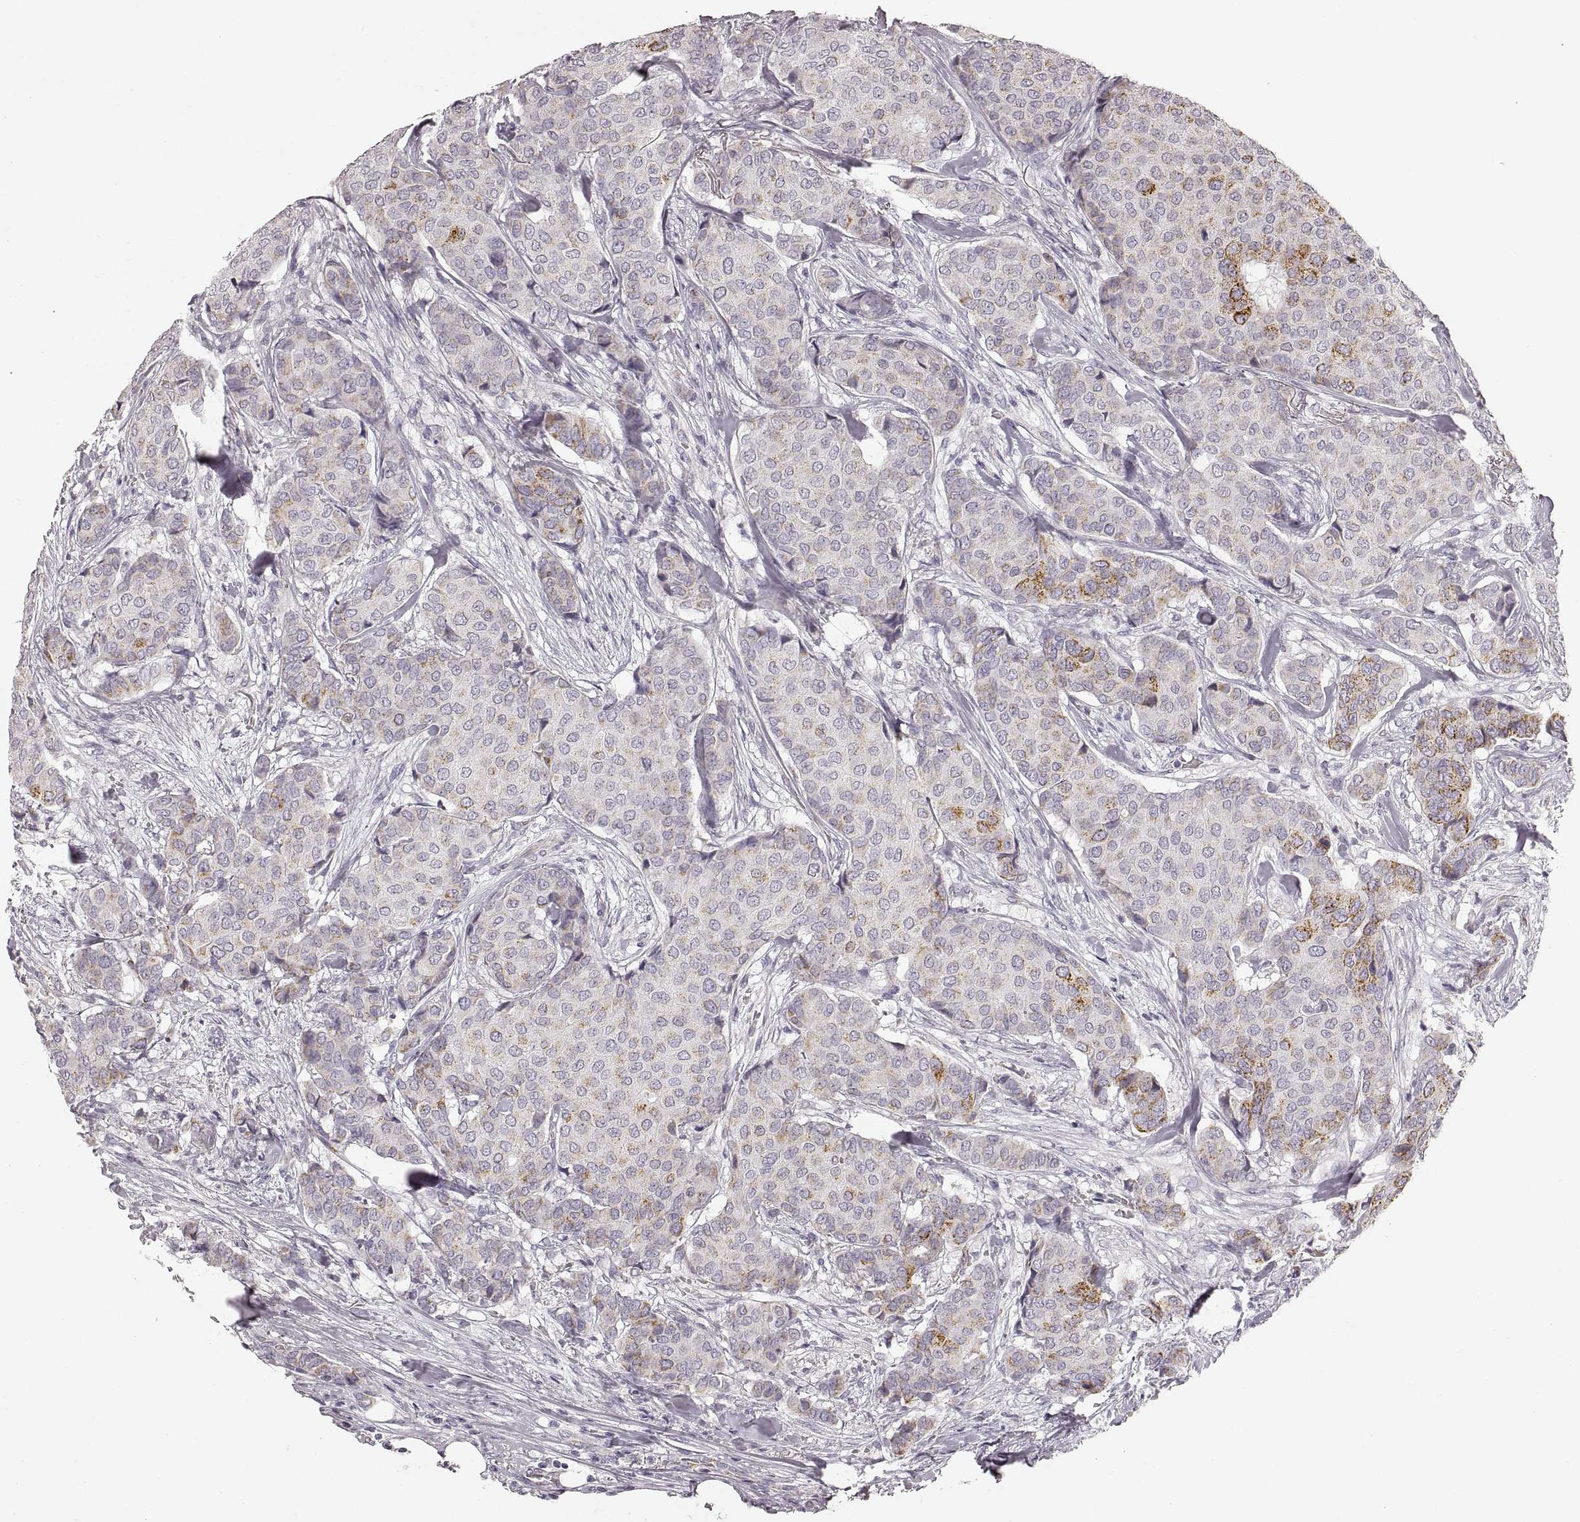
{"staining": {"intensity": "moderate", "quantity": "<25%", "location": "cytoplasmic/membranous"}, "tissue": "breast cancer", "cell_type": "Tumor cells", "image_type": "cancer", "snomed": [{"axis": "morphology", "description": "Duct carcinoma"}, {"axis": "topography", "description": "Breast"}], "caption": "High-magnification brightfield microscopy of breast intraductal carcinoma stained with DAB (3,3'-diaminobenzidine) (brown) and counterstained with hematoxylin (blue). tumor cells exhibit moderate cytoplasmic/membranous expression is appreciated in about<25% of cells.", "gene": "RDH13", "patient": {"sex": "female", "age": 75}}